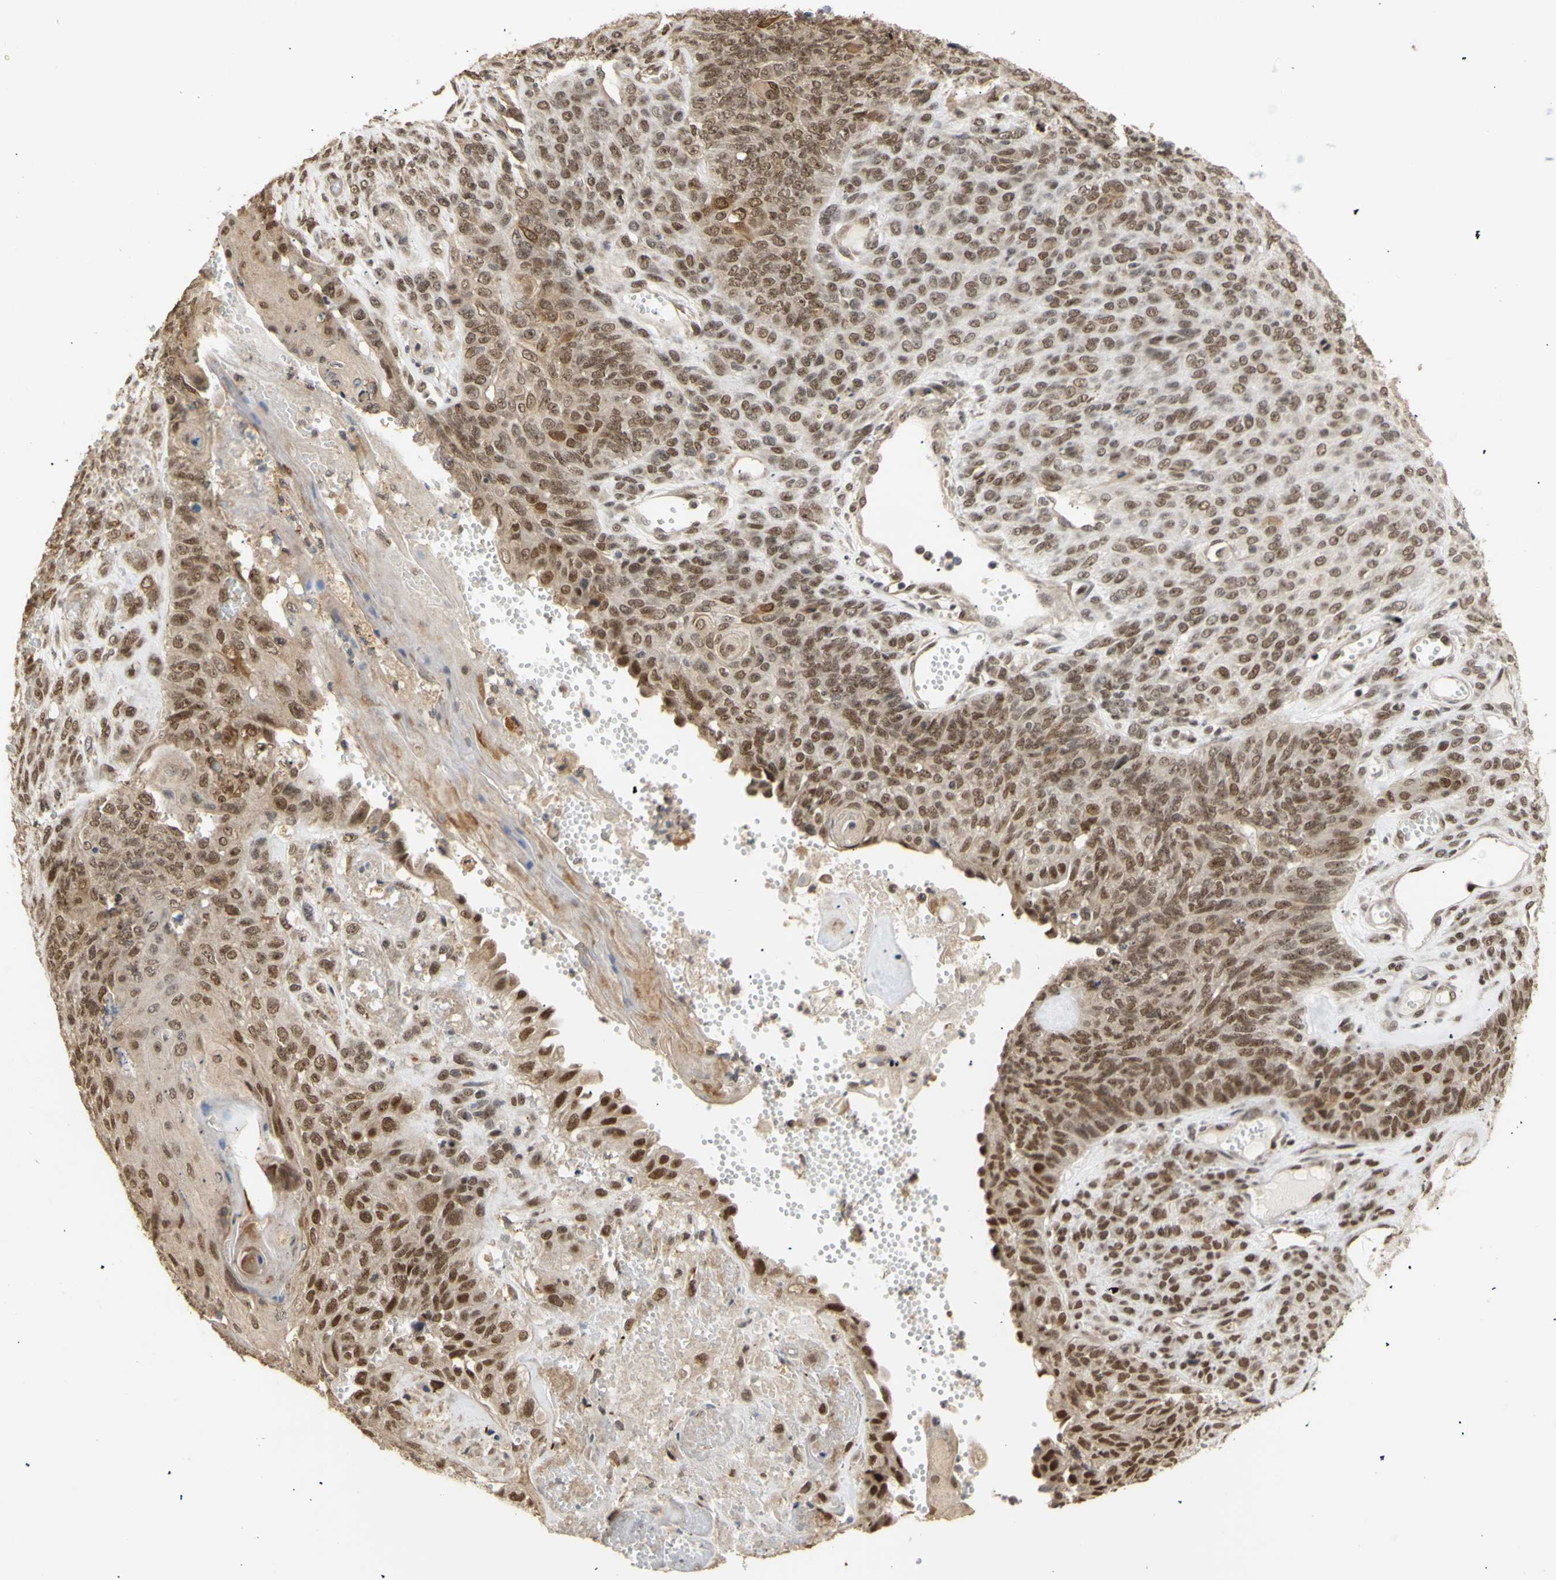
{"staining": {"intensity": "moderate", "quantity": "25%-75%", "location": "cytoplasmic/membranous,nuclear"}, "tissue": "endometrial cancer", "cell_type": "Tumor cells", "image_type": "cancer", "snomed": [{"axis": "morphology", "description": "Adenocarcinoma, NOS"}, {"axis": "topography", "description": "Endometrium"}], "caption": "Endometrial adenocarcinoma stained with a protein marker displays moderate staining in tumor cells.", "gene": "GTF2E2", "patient": {"sex": "female", "age": 32}}